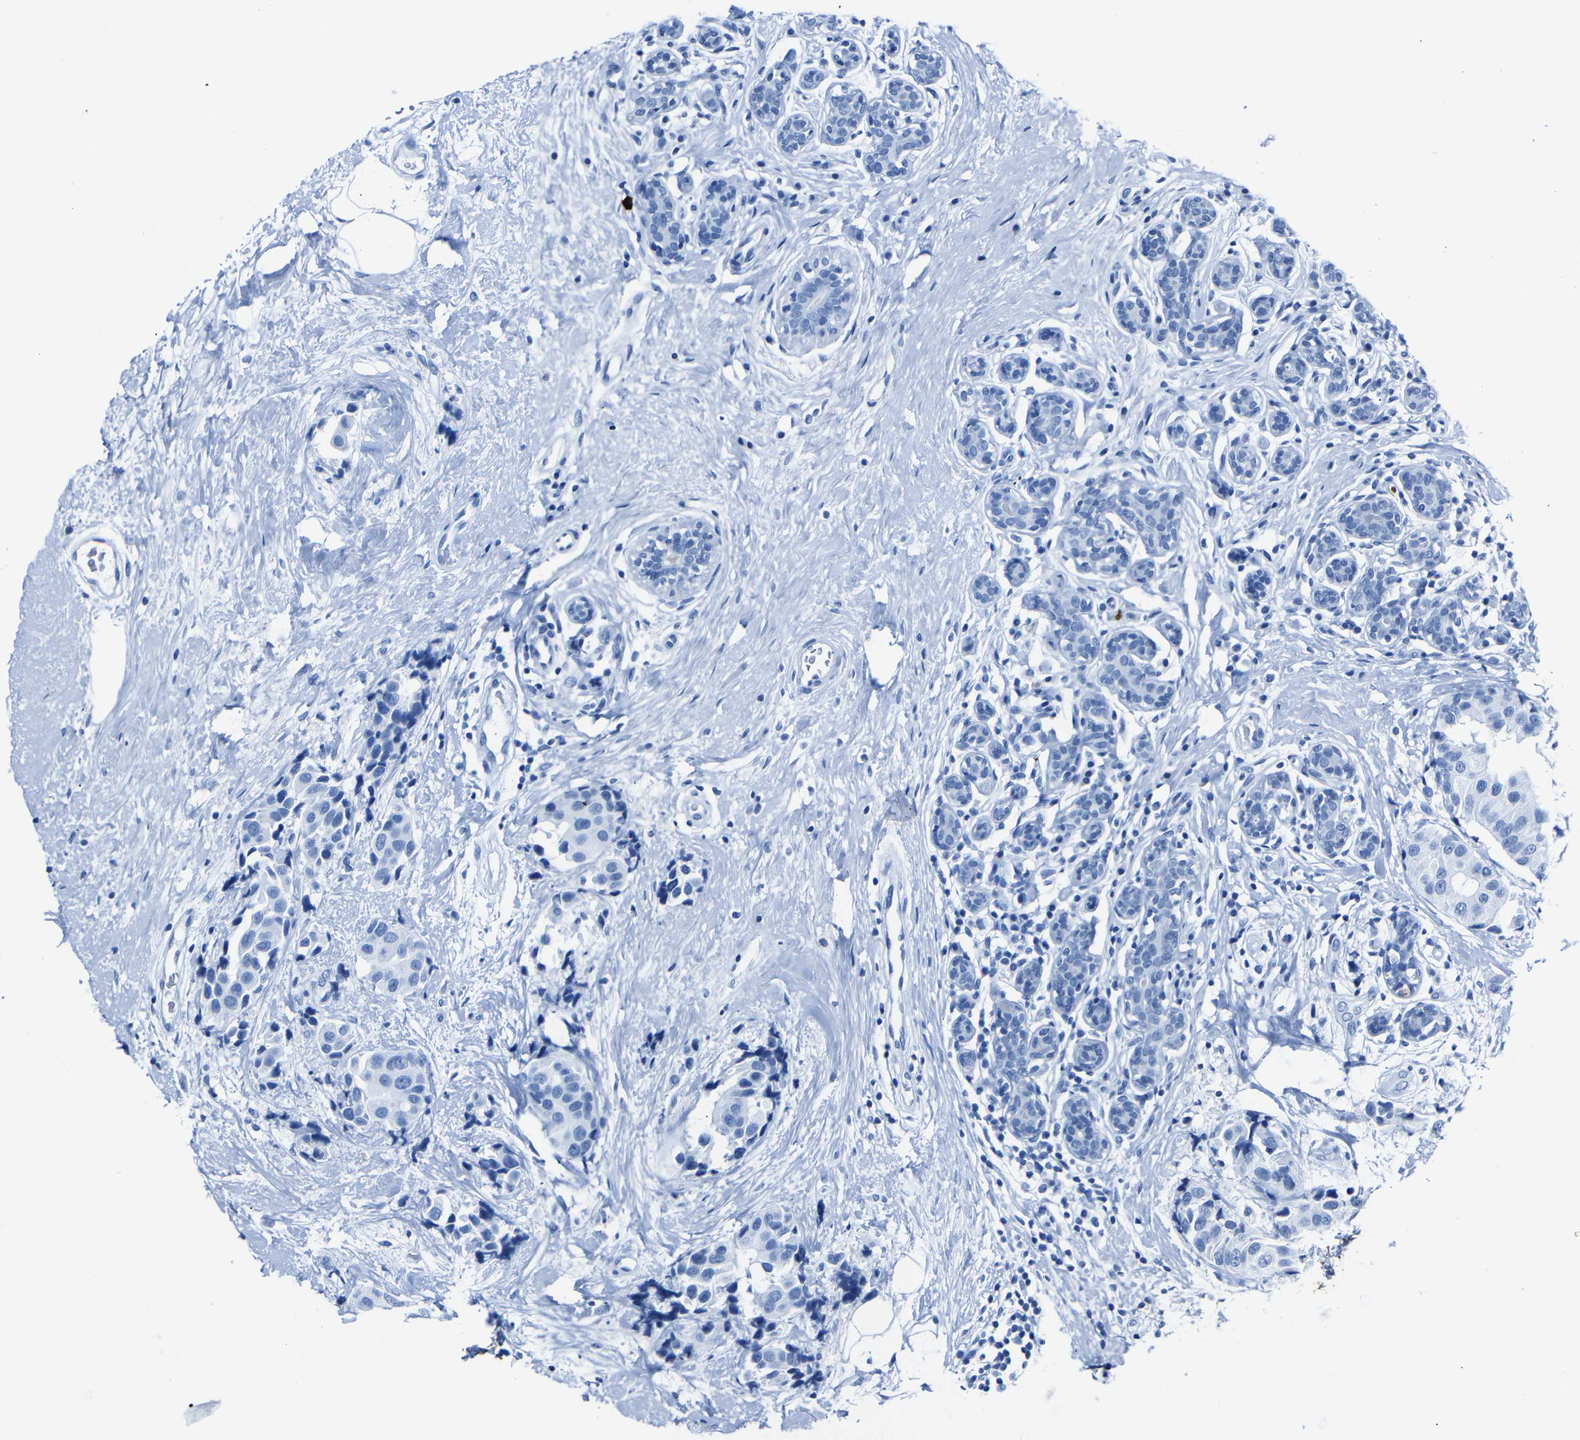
{"staining": {"intensity": "negative", "quantity": "none", "location": "none"}, "tissue": "breast cancer", "cell_type": "Tumor cells", "image_type": "cancer", "snomed": [{"axis": "morphology", "description": "Normal tissue, NOS"}, {"axis": "morphology", "description": "Duct carcinoma"}, {"axis": "topography", "description": "Breast"}], "caption": "Immunohistochemistry of breast intraductal carcinoma exhibits no positivity in tumor cells.", "gene": "CLDN11", "patient": {"sex": "female", "age": 39}}